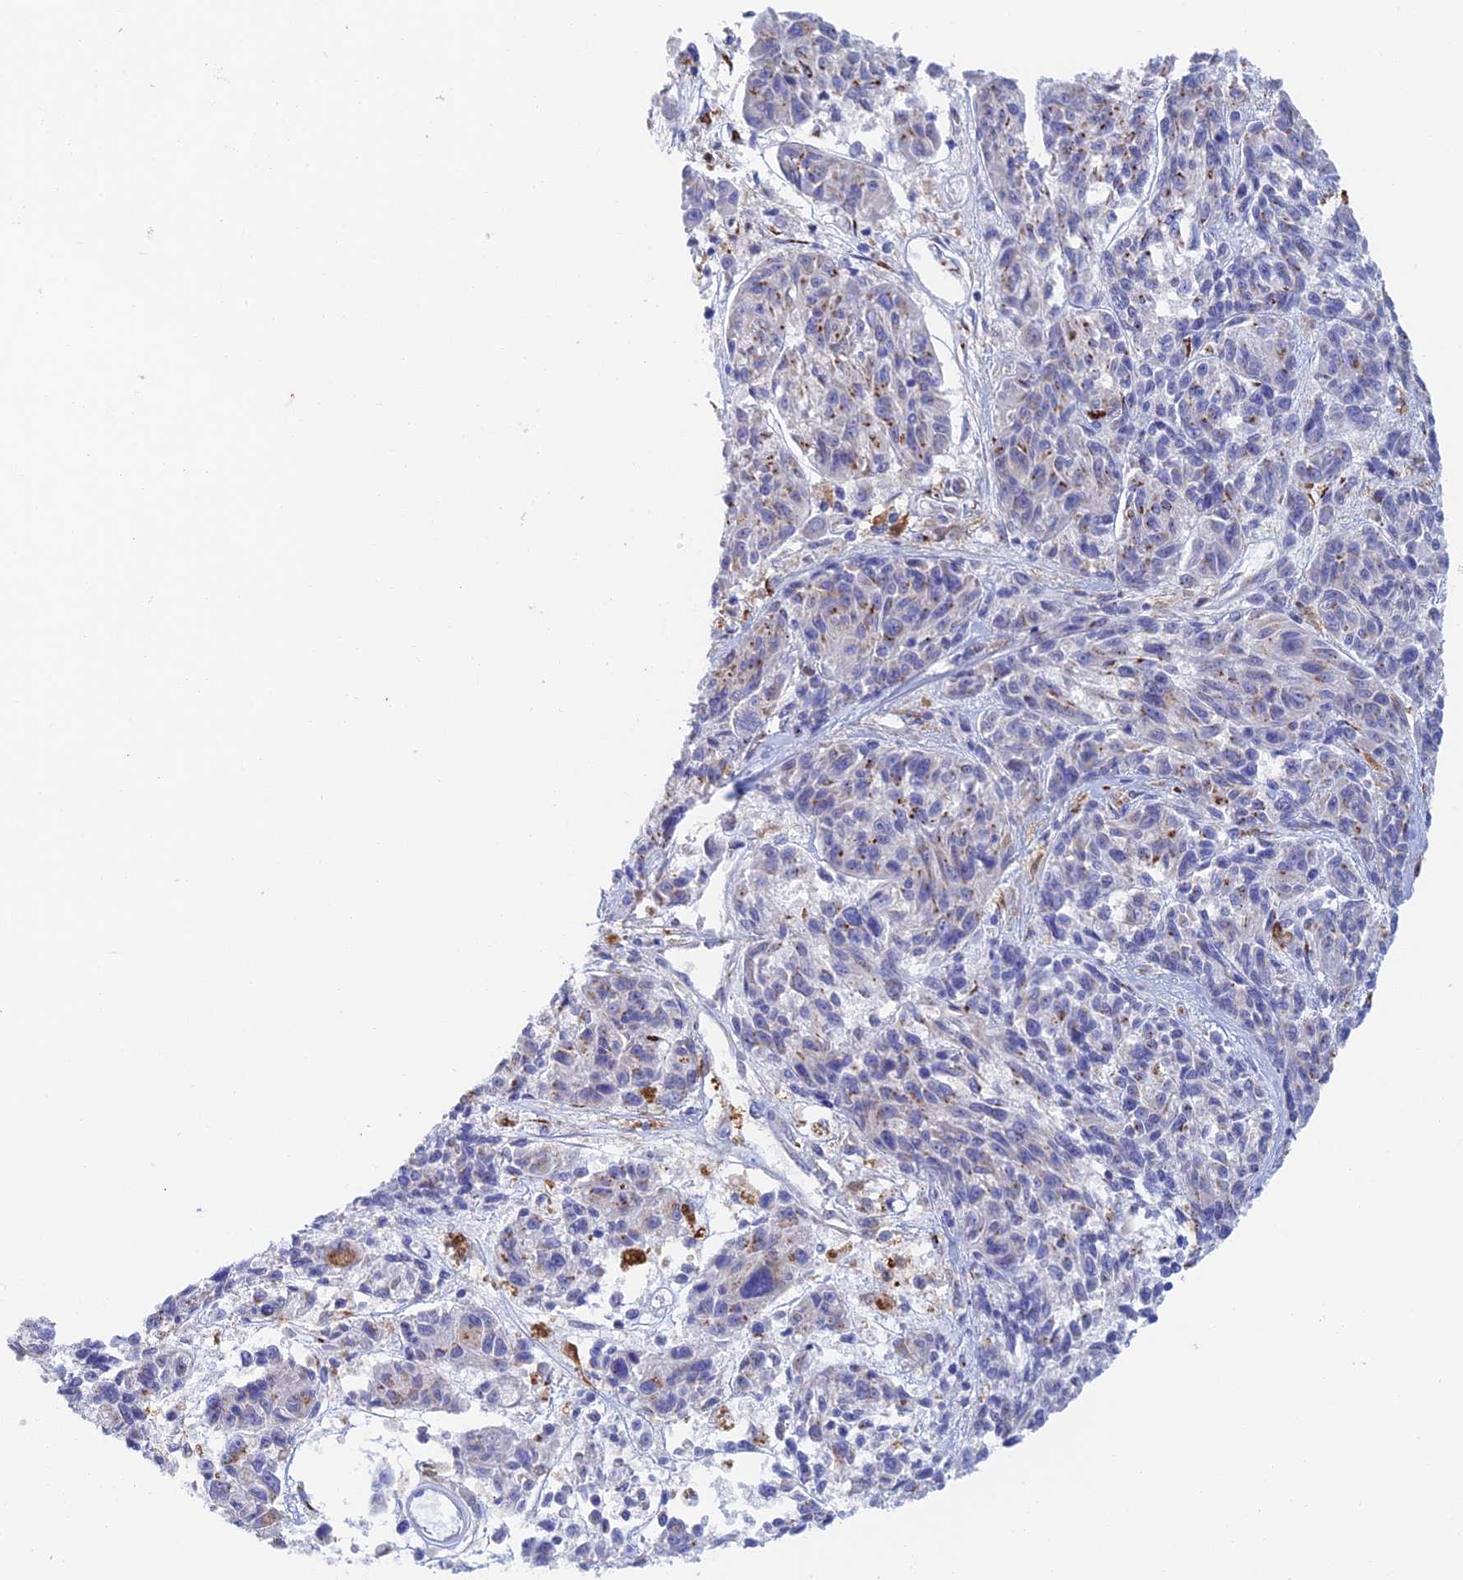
{"staining": {"intensity": "moderate", "quantity": "<25%", "location": "cytoplasmic/membranous"}, "tissue": "melanoma", "cell_type": "Tumor cells", "image_type": "cancer", "snomed": [{"axis": "morphology", "description": "Malignant melanoma, NOS"}, {"axis": "topography", "description": "Skin"}], "caption": "Brown immunohistochemical staining in melanoma demonstrates moderate cytoplasmic/membranous expression in approximately <25% of tumor cells.", "gene": "SLC24A3", "patient": {"sex": "male", "age": 53}}